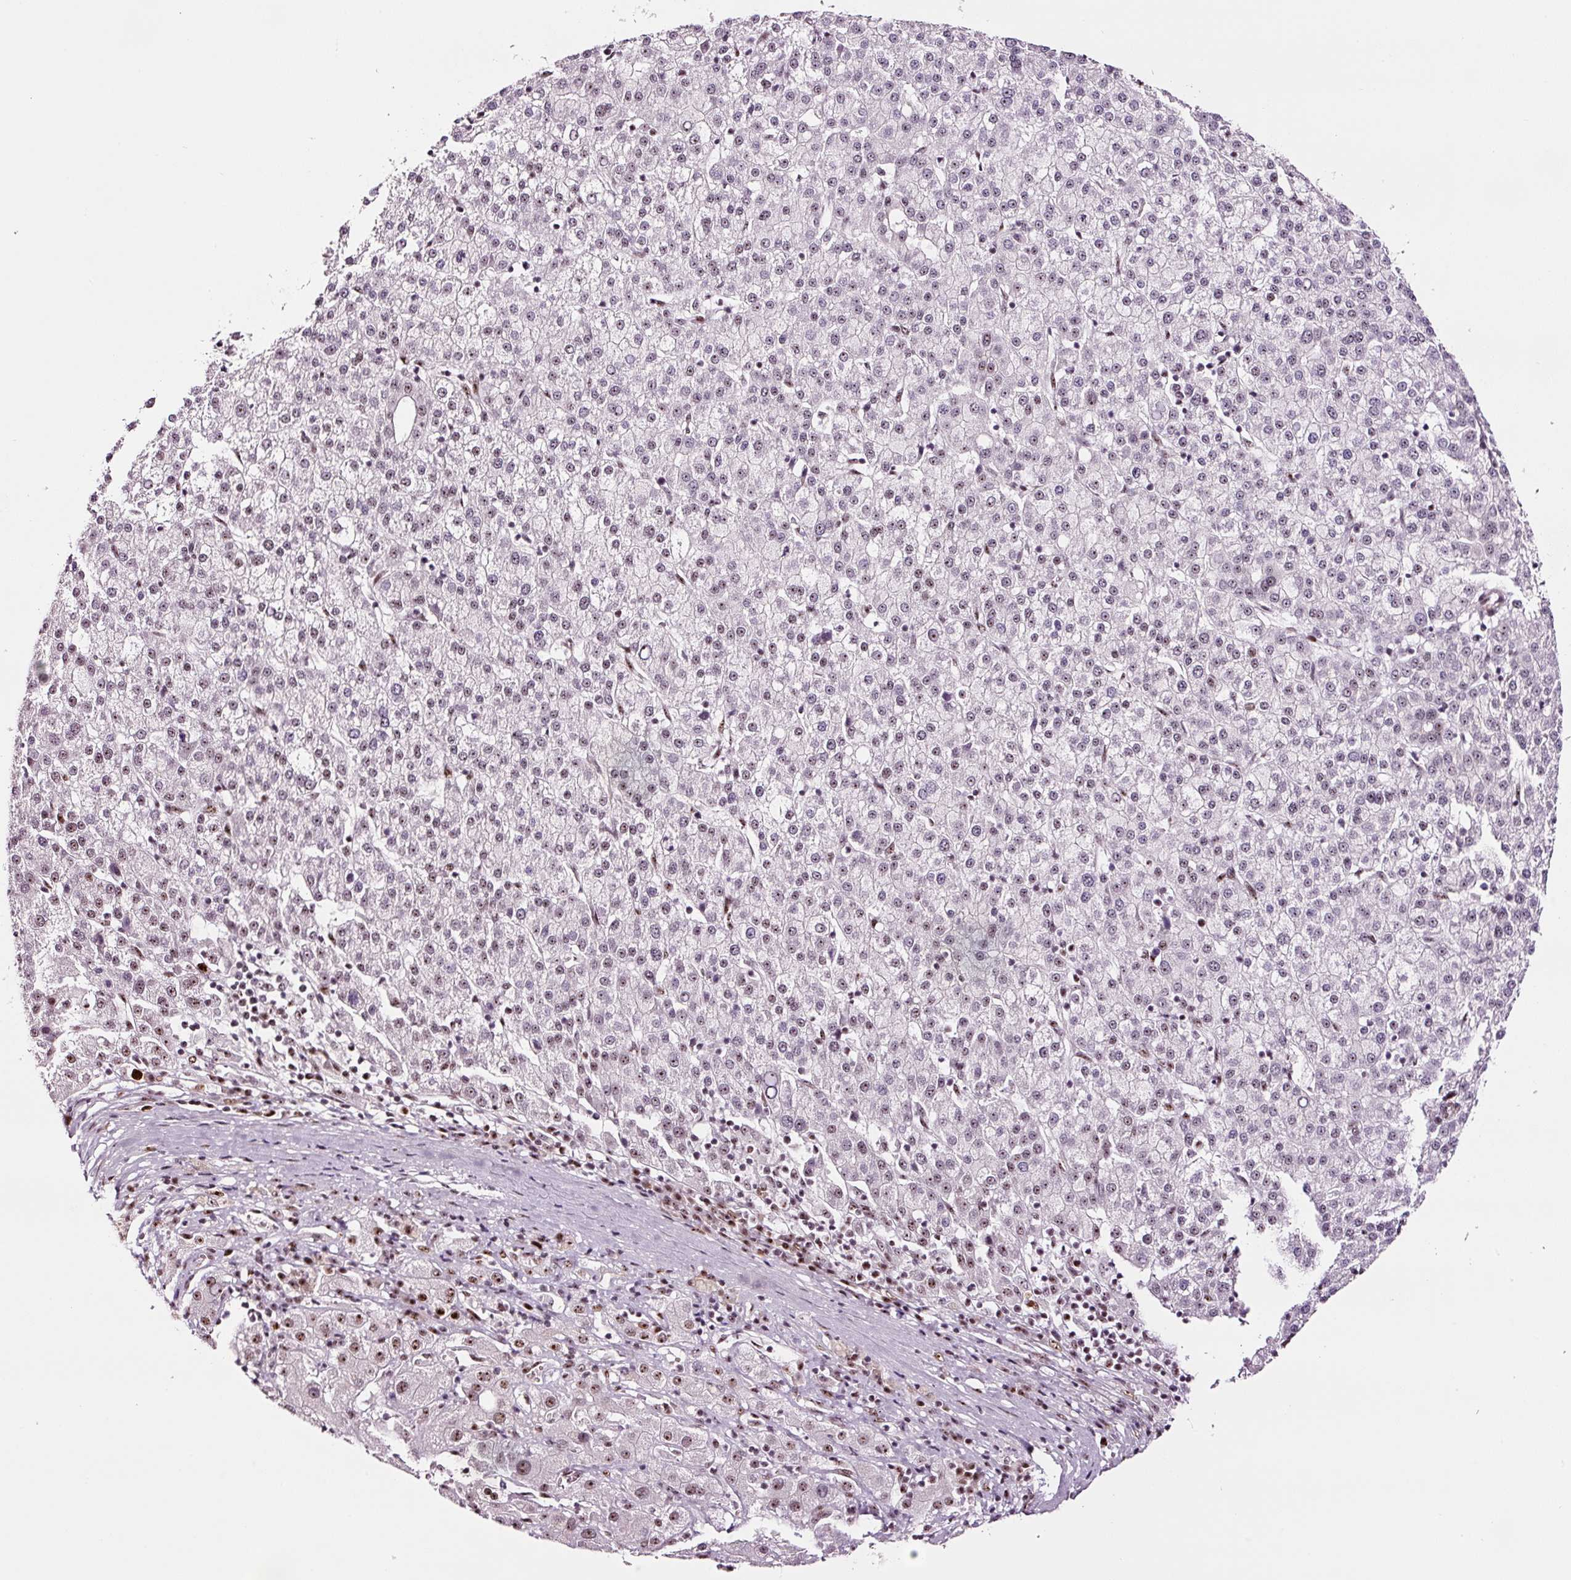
{"staining": {"intensity": "moderate", "quantity": "<25%", "location": "nuclear"}, "tissue": "liver cancer", "cell_type": "Tumor cells", "image_type": "cancer", "snomed": [{"axis": "morphology", "description": "Carcinoma, Hepatocellular, NOS"}, {"axis": "topography", "description": "Liver"}], "caption": "There is low levels of moderate nuclear staining in tumor cells of liver cancer, as demonstrated by immunohistochemical staining (brown color).", "gene": "GNL3", "patient": {"sex": "female", "age": 58}}